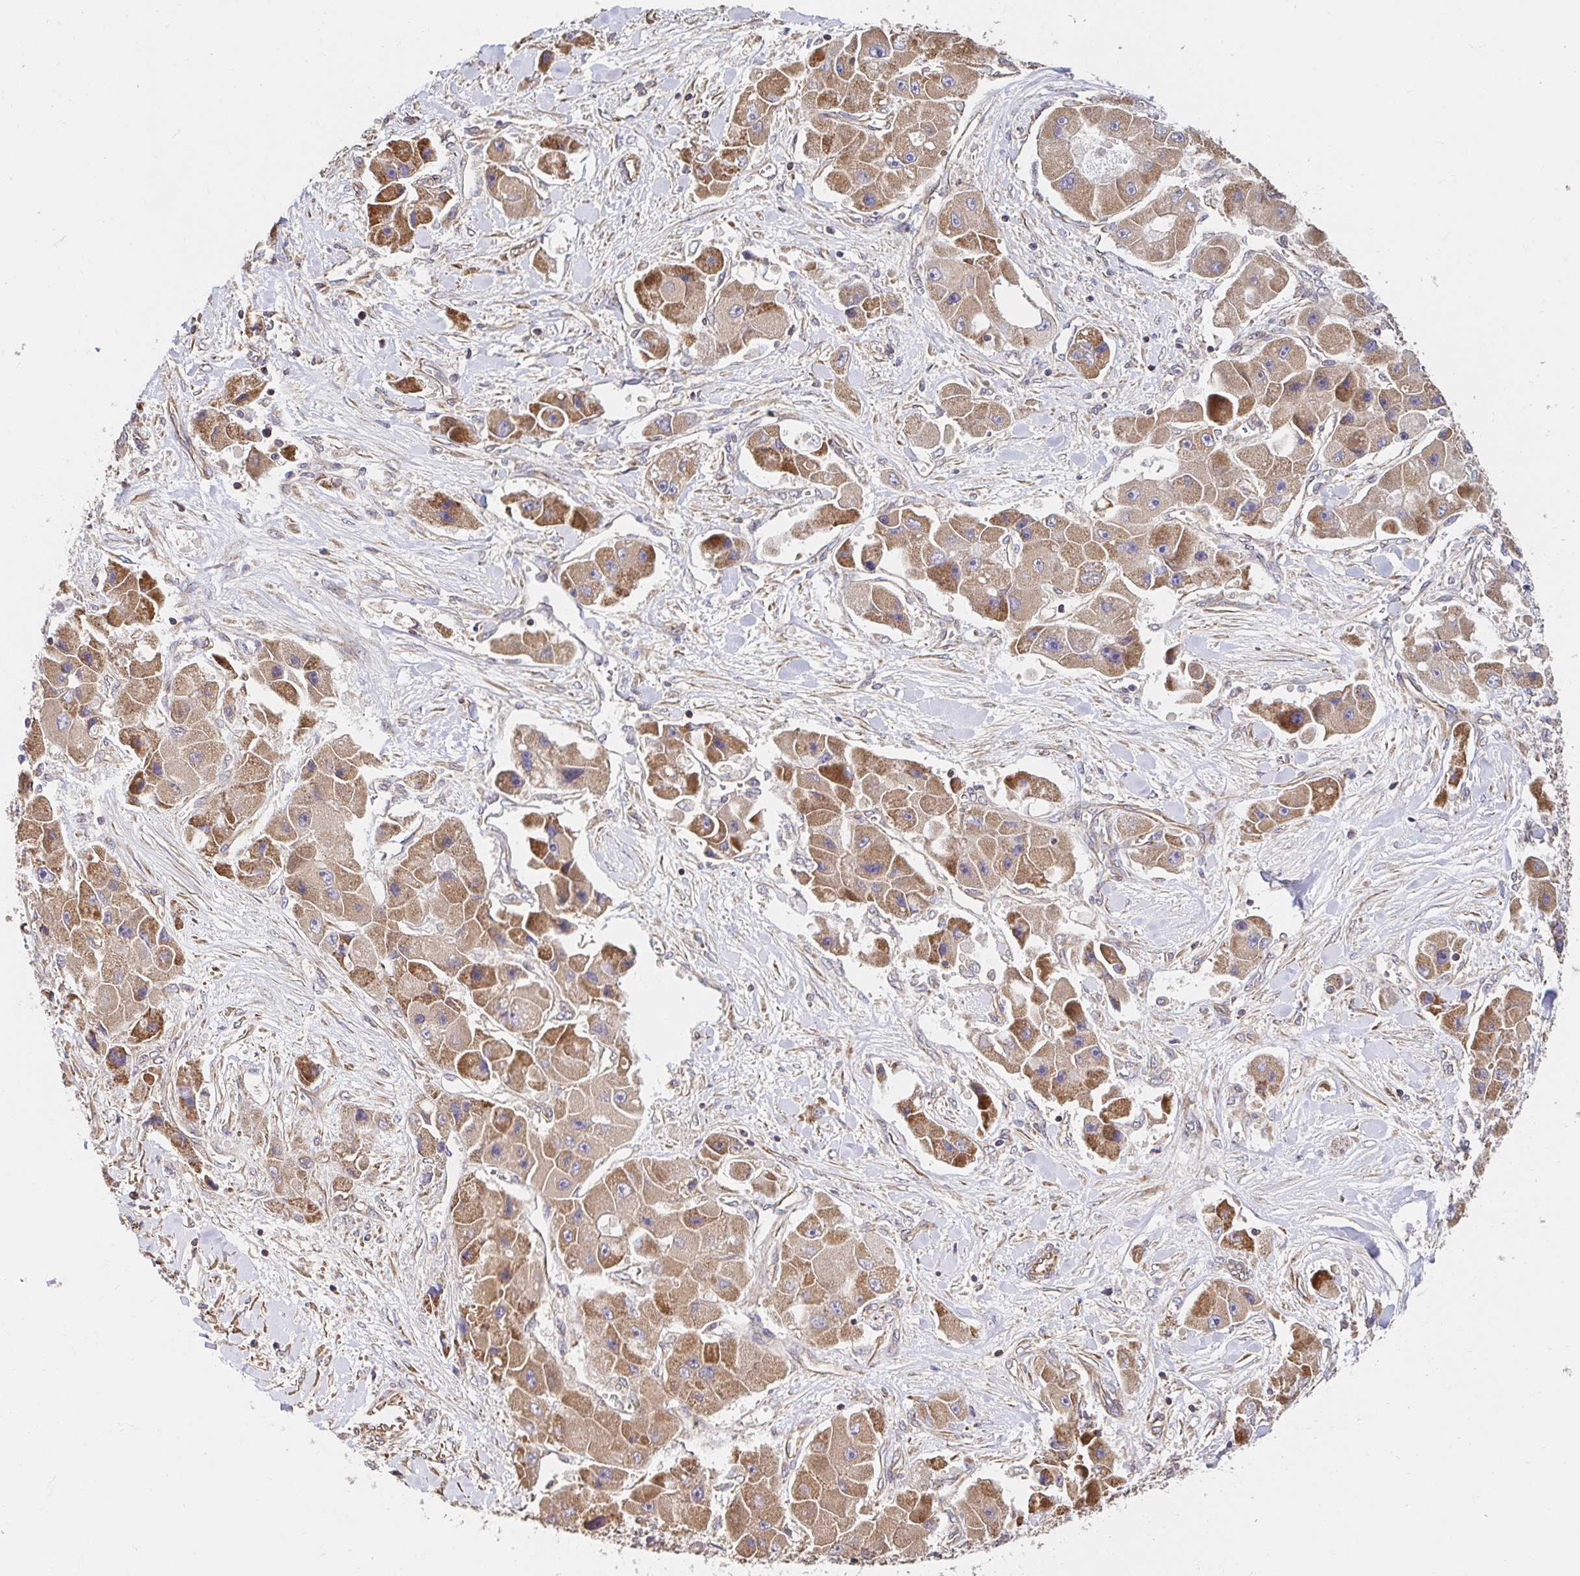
{"staining": {"intensity": "moderate", "quantity": ">75%", "location": "cytoplasmic/membranous"}, "tissue": "liver cancer", "cell_type": "Tumor cells", "image_type": "cancer", "snomed": [{"axis": "morphology", "description": "Carcinoma, Hepatocellular, NOS"}, {"axis": "topography", "description": "Liver"}], "caption": "Immunohistochemical staining of human liver cancer (hepatocellular carcinoma) exhibits medium levels of moderate cytoplasmic/membranous positivity in approximately >75% of tumor cells.", "gene": "APBB1", "patient": {"sex": "male", "age": 24}}